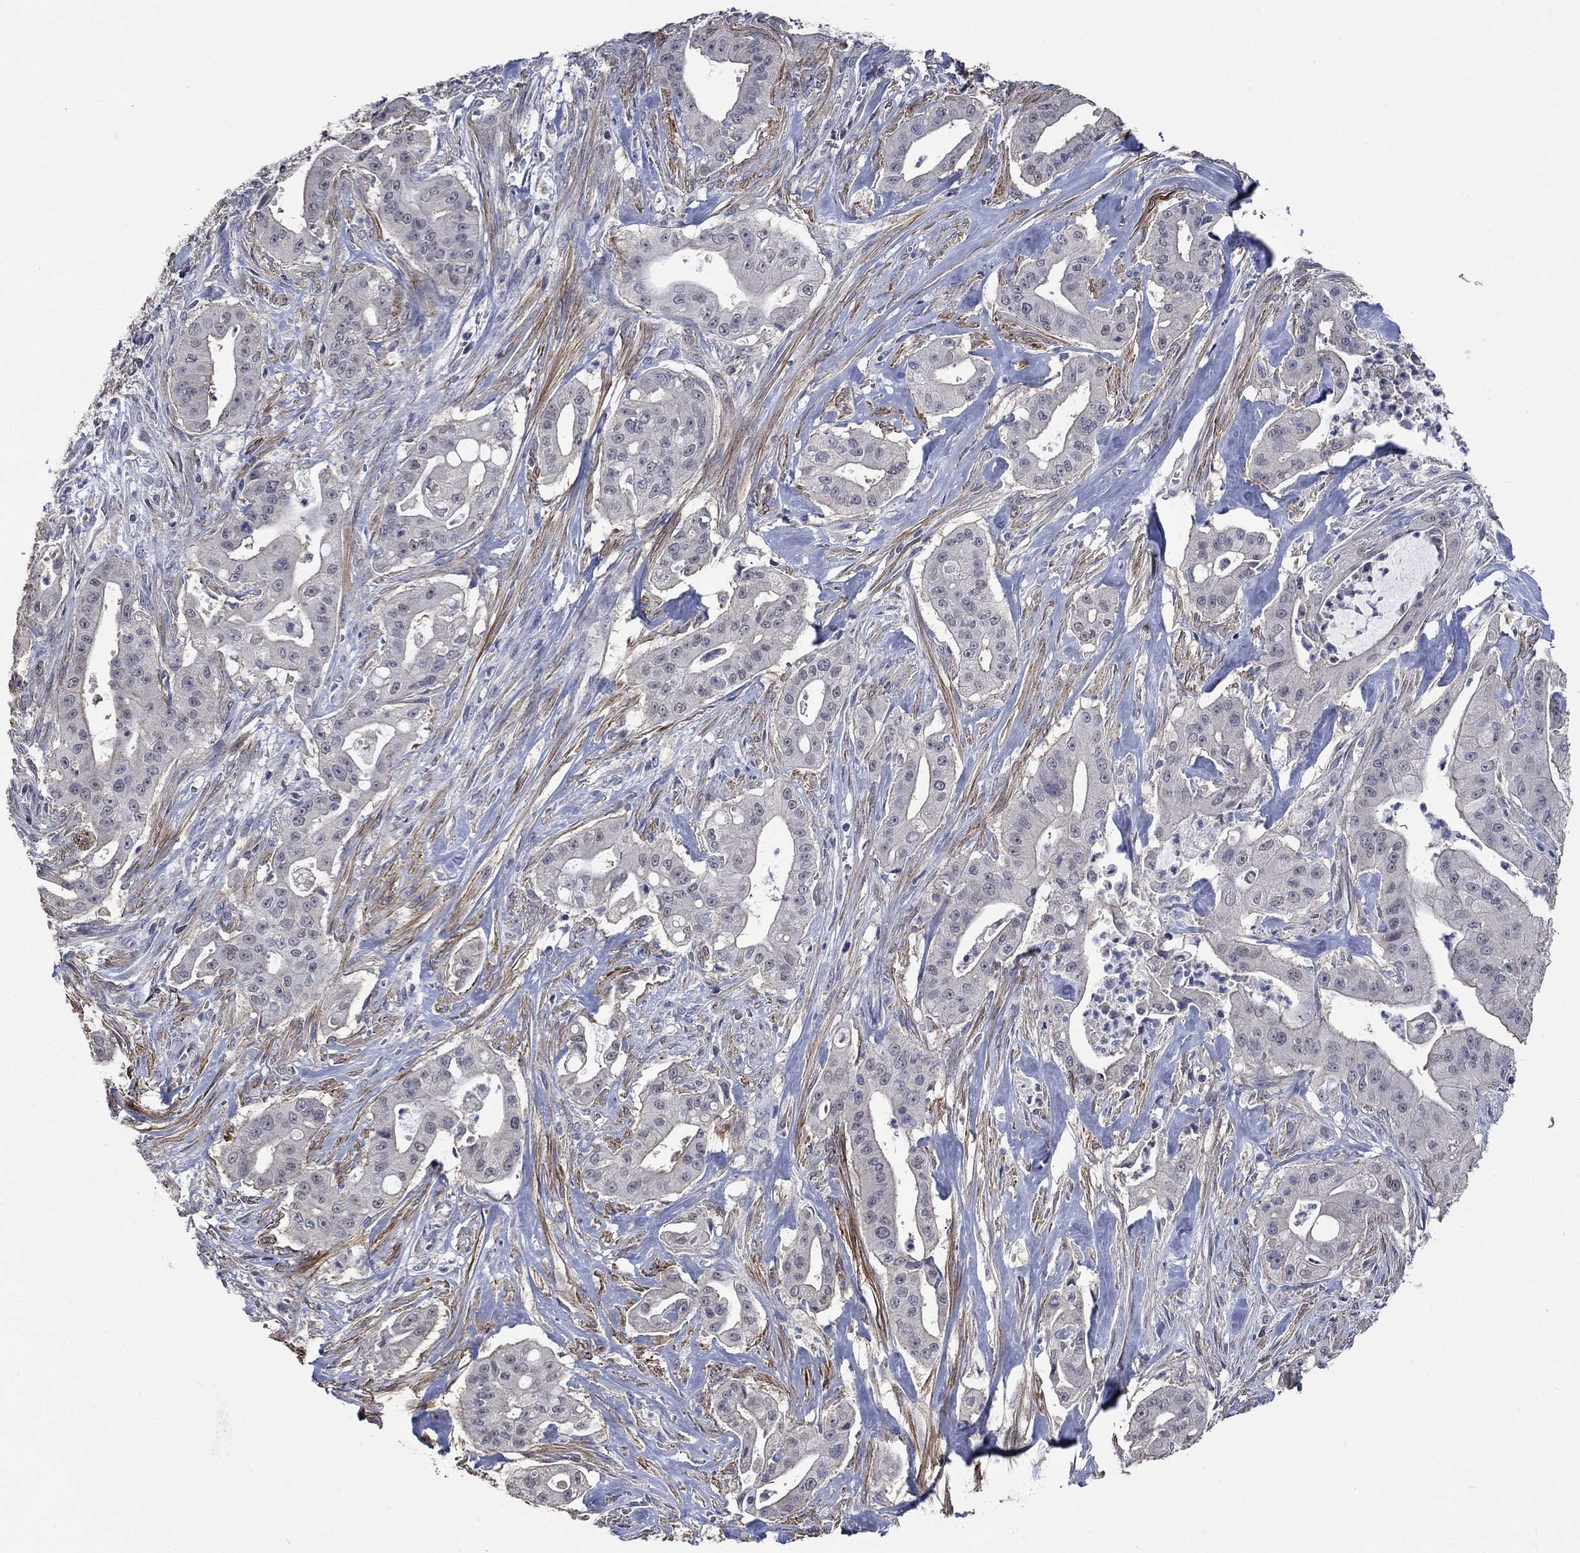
{"staining": {"intensity": "negative", "quantity": "none", "location": "none"}, "tissue": "pancreatic cancer", "cell_type": "Tumor cells", "image_type": "cancer", "snomed": [{"axis": "morphology", "description": "Normal tissue, NOS"}, {"axis": "morphology", "description": "Inflammation, NOS"}, {"axis": "morphology", "description": "Adenocarcinoma, NOS"}, {"axis": "topography", "description": "Pancreas"}], "caption": "Tumor cells show no significant protein positivity in pancreatic cancer (adenocarcinoma).", "gene": "ZBTB18", "patient": {"sex": "male", "age": 57}}